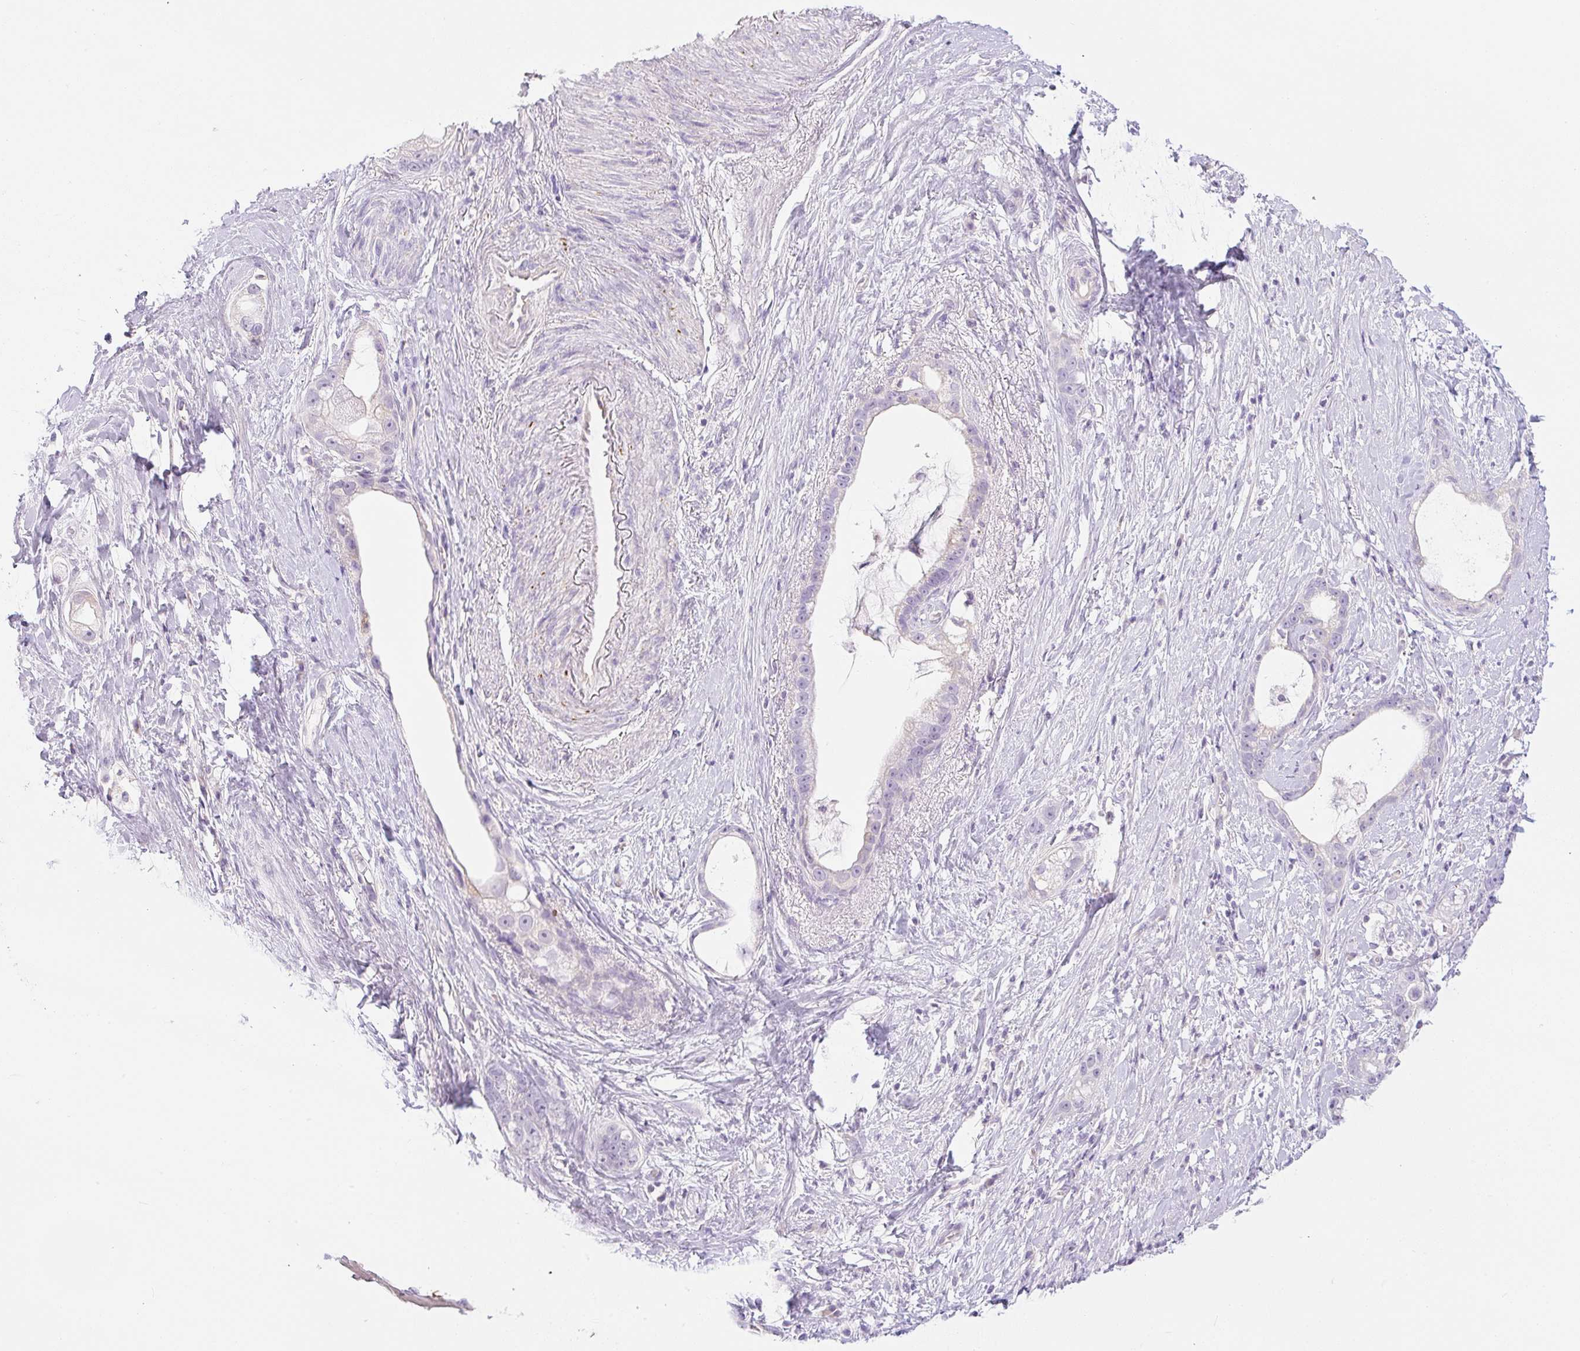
{"staining": {"intensity": "negative", "quantity": "none", "location": "none"}, "tissue": "stomach cancer", "cell_type": "Tumor cells", "image_type": "cancer", "snomed": [{"axis": "morphology", "description": "Adenocarcinoma, NOS"}, {"axis": "topography", "description": "Stomach"}], "caption": "Image shows no significant protein staining in tumor cells of stomach adenocarcinoma.", "gene": "MIA2", "patient": {"sex": "male", "age": 55}}